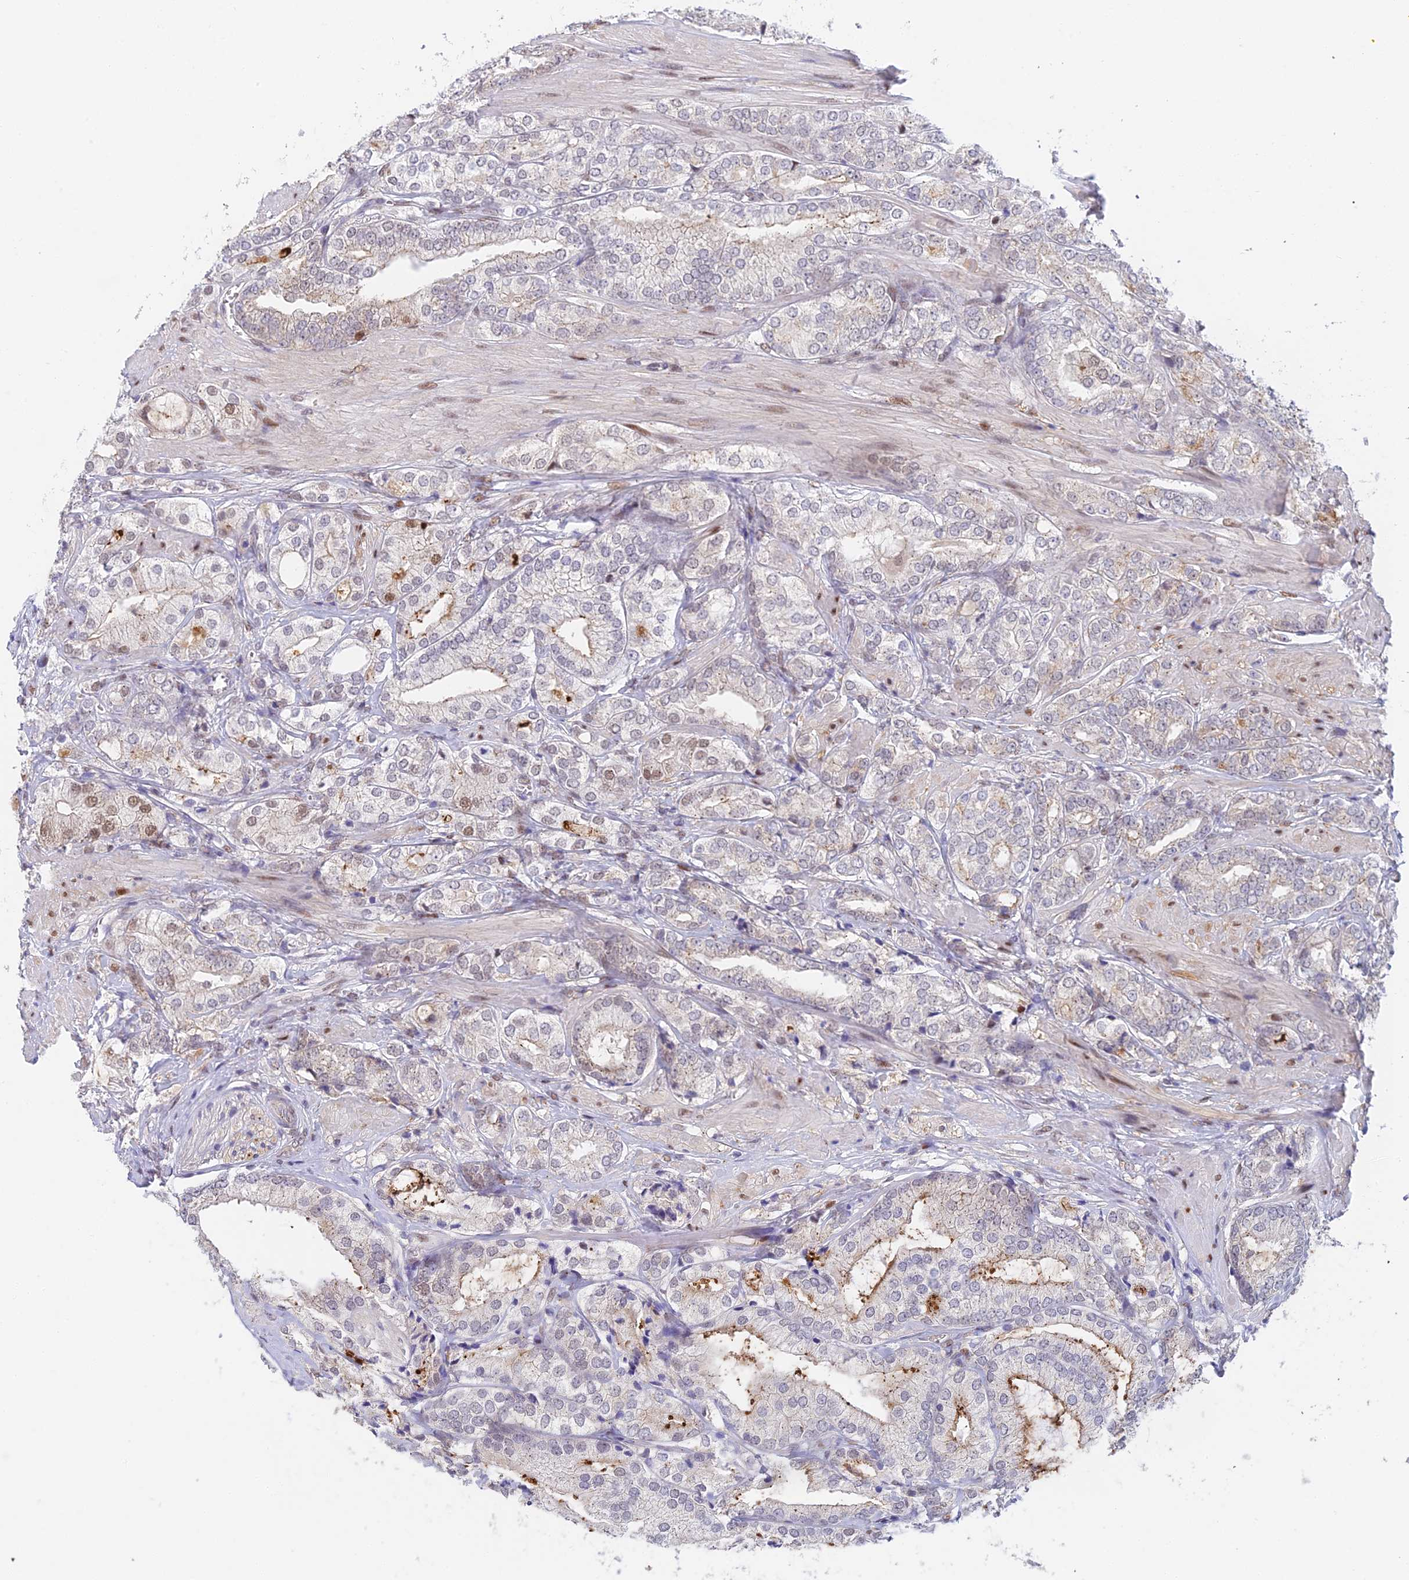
{"staining": {"intensity": "weak", "quantity": "<25%", "location": "nuclear"}, "tissue": "prostate cancer", "cell_type": "Tumor cells", "image_type": "cancer", "snomed": [{"axis": "morphology", "description": "Adenocarcinoma, High grade"}, {"axis": "topography", "description": "Prostate"}], "caption": "Immunohistochemistry of human high-grade adenocarcinoma (prostate) exhibits no positivity in tumor cells.", "gene": "MRPL17", "patient": {"sex": "male", "age": 50}}